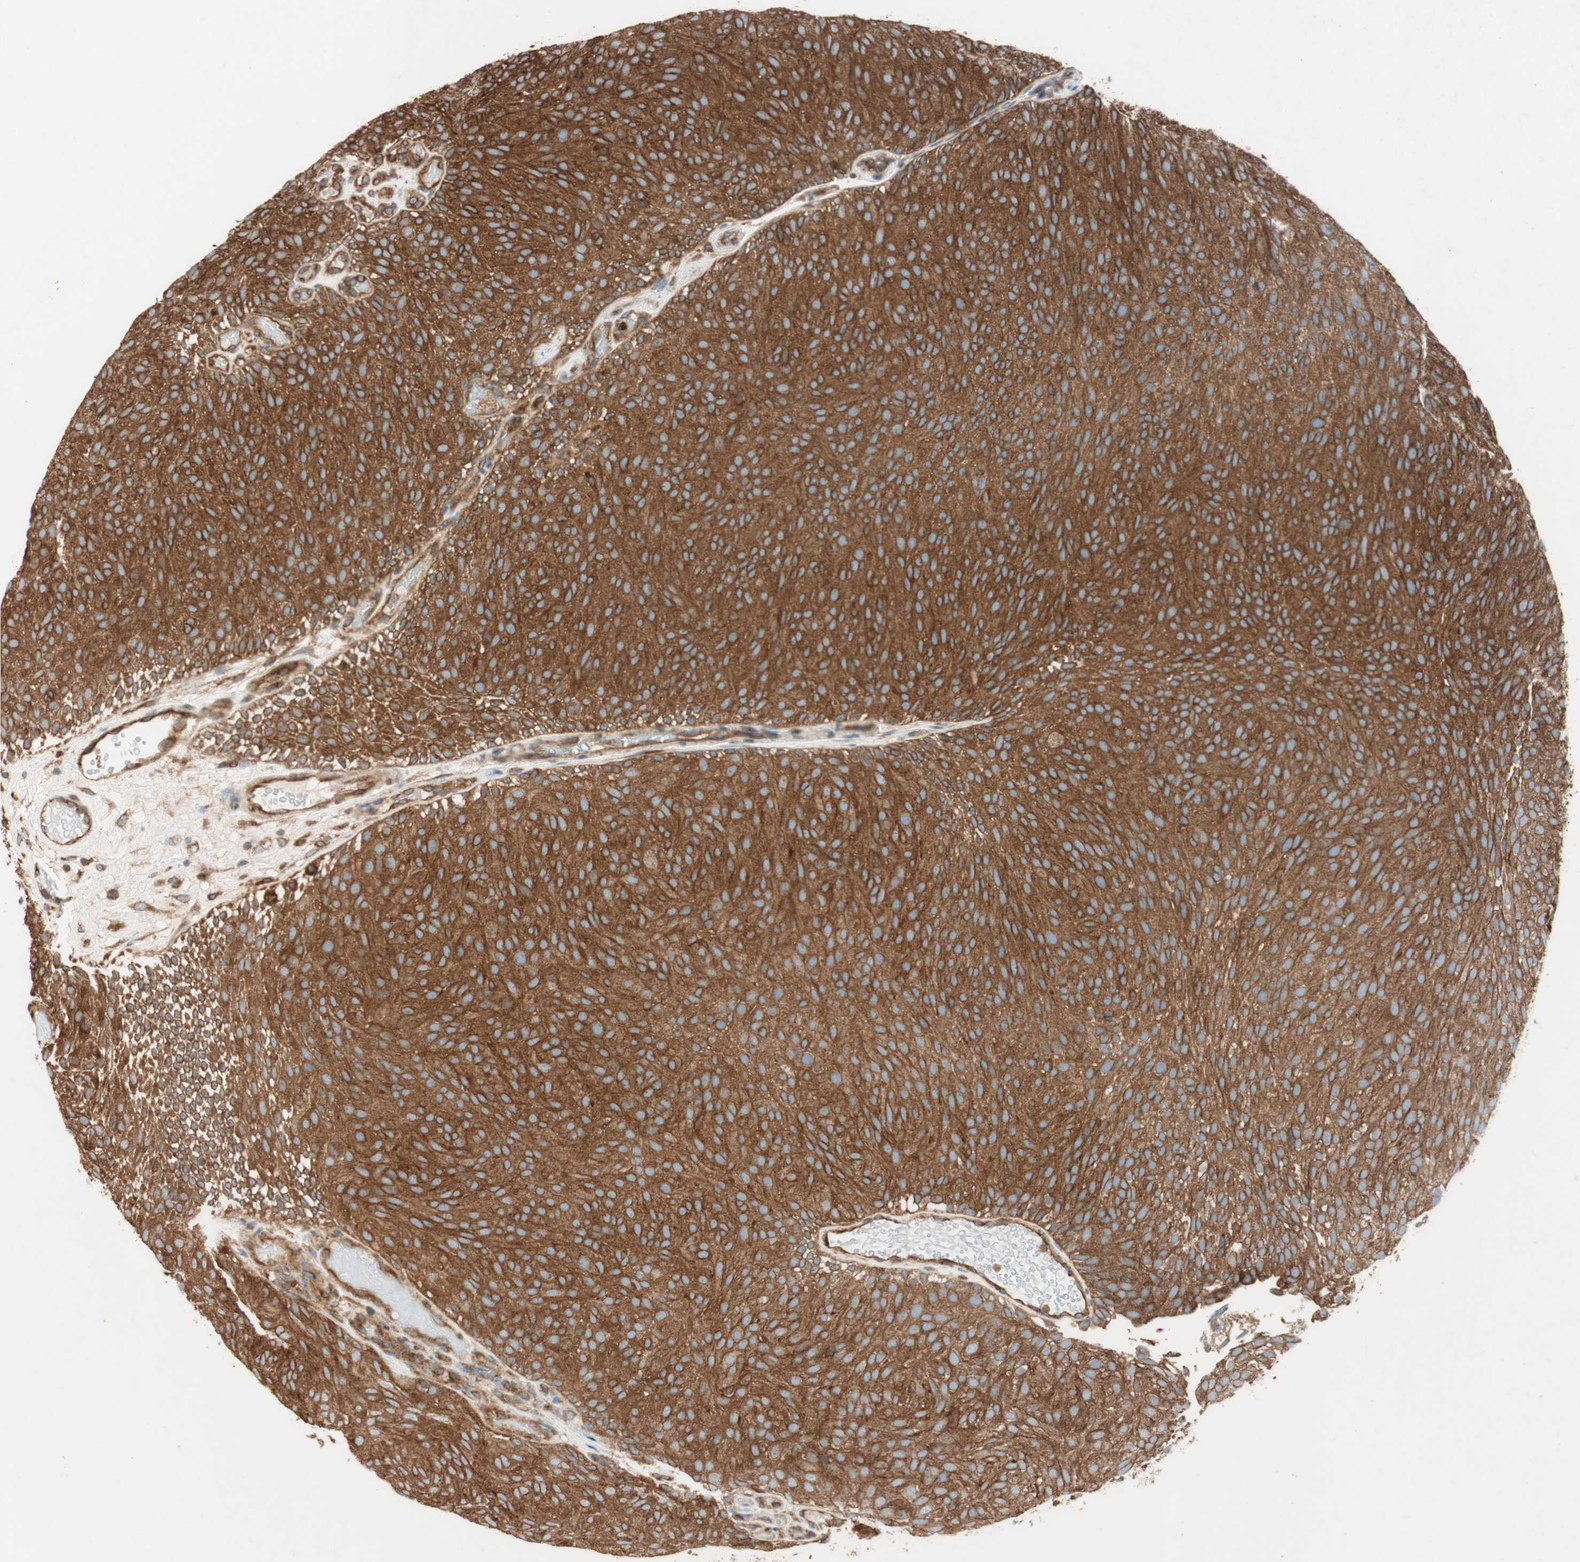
{"staining": {"intensity": "strong", "quantity": ">75%", "location": "cytoplasmic/membranous"}, "tissue": "urothelial cancer", "cell_type": "Tumor cells", "image_type": "cancer", "snomed": [{"axis": "morphology", "description": "Urothelial carcinoma, Low grade"}, {"axis": "topography", "description": "Urinary bladder"}], "caption": "Immunohistochemical staining of urothelial cancer exhibits high levels of strong cytoplasmic/membranous expression in about >75% of tumor cells. (Brightfield microscopy of DAB IHC at high magnification).", "gene": "RAB5A", "patient": {"sex": "male", "age": 78}}